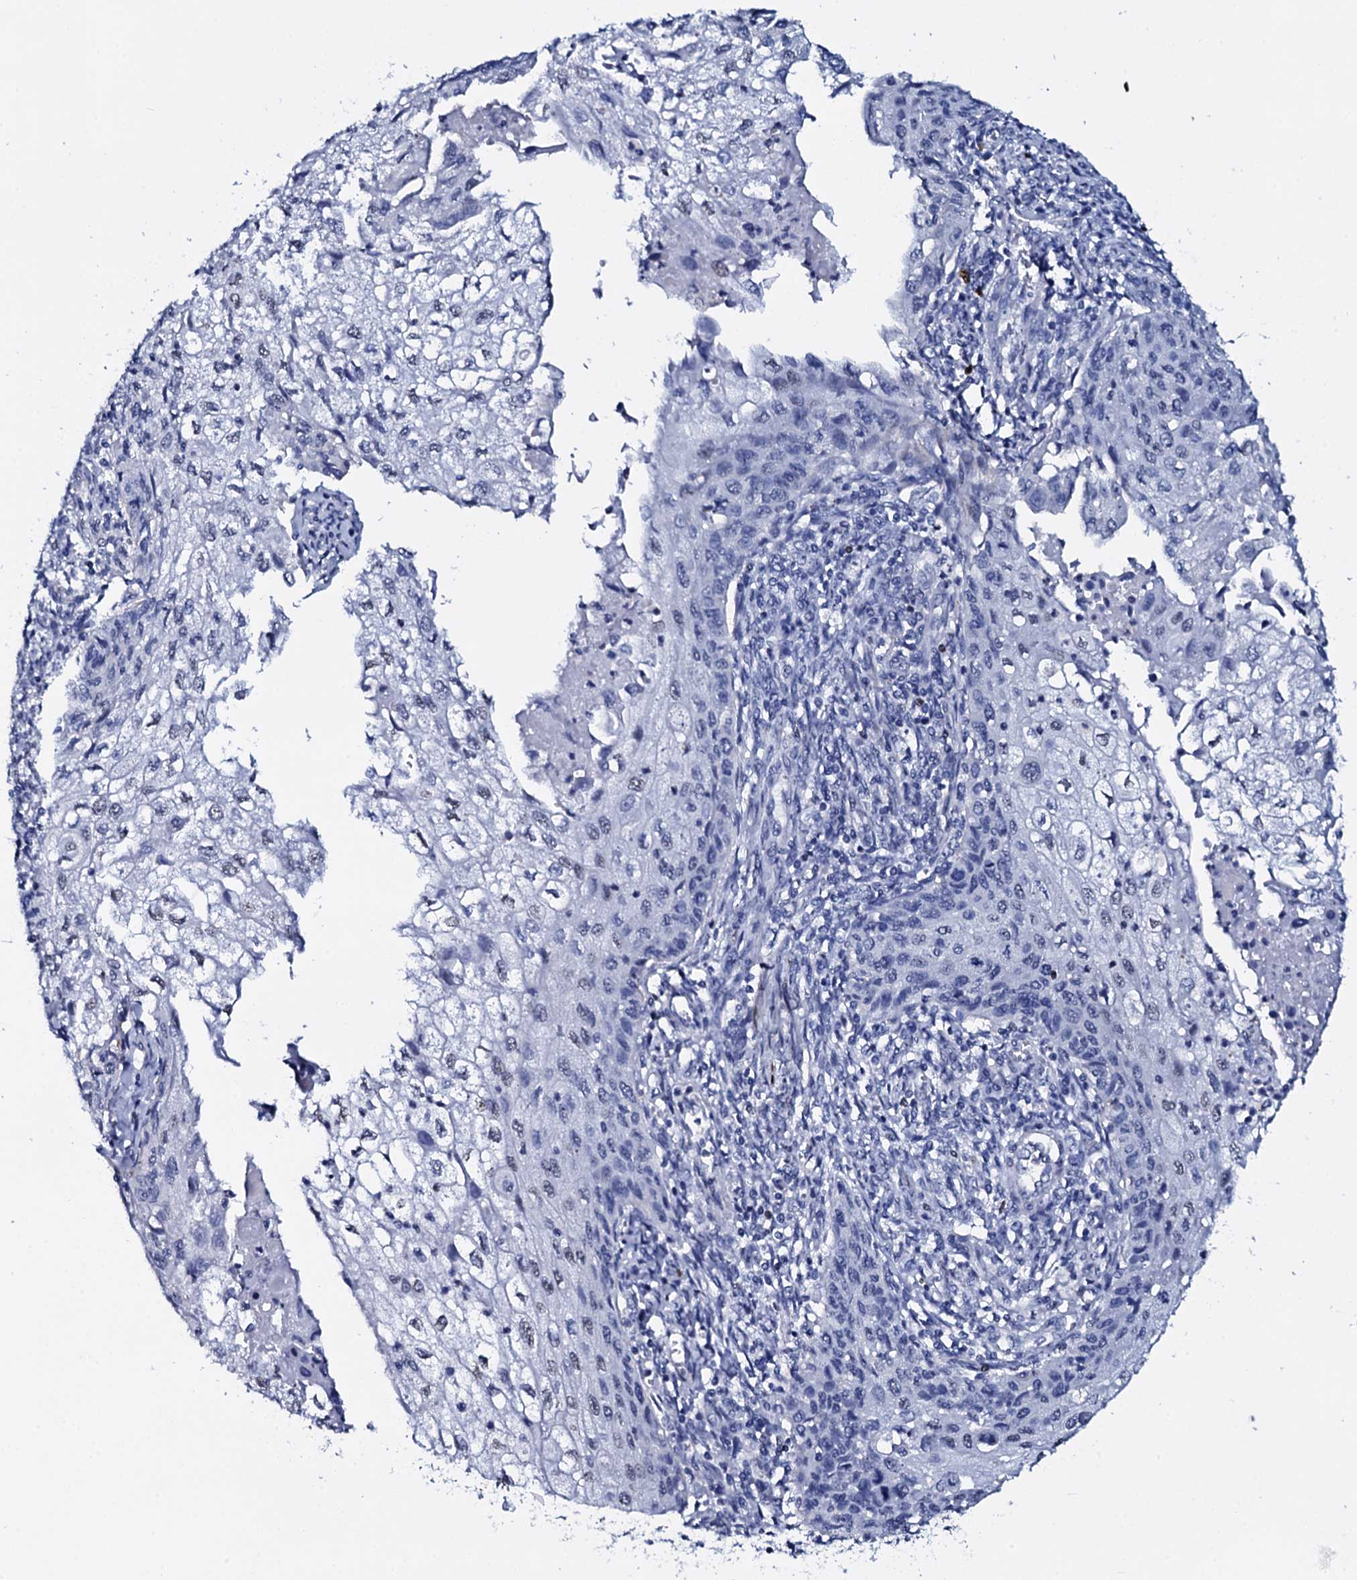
{"staining": {"intensity": "negative", "quantity": "none", "location": "none"}, "tissue": "cervical cancer", "cell_type": "Tumor cells", "image_type": "cancer", "snomed": [{"axis": "morphology", "description": "Squamous cell carcinoma, NOS"}, {"axis": "topography", "description": "Cervix"}], "caption": "Immunohistochemical staining of cervical cancer displays no significant positivity in tumor cells. The staining is performed using DAB brown chromogen with nuclei counter-stained in using hematoxylin.", "gene": "NPM2", "patient": {"sex": "female", "age": 67}}